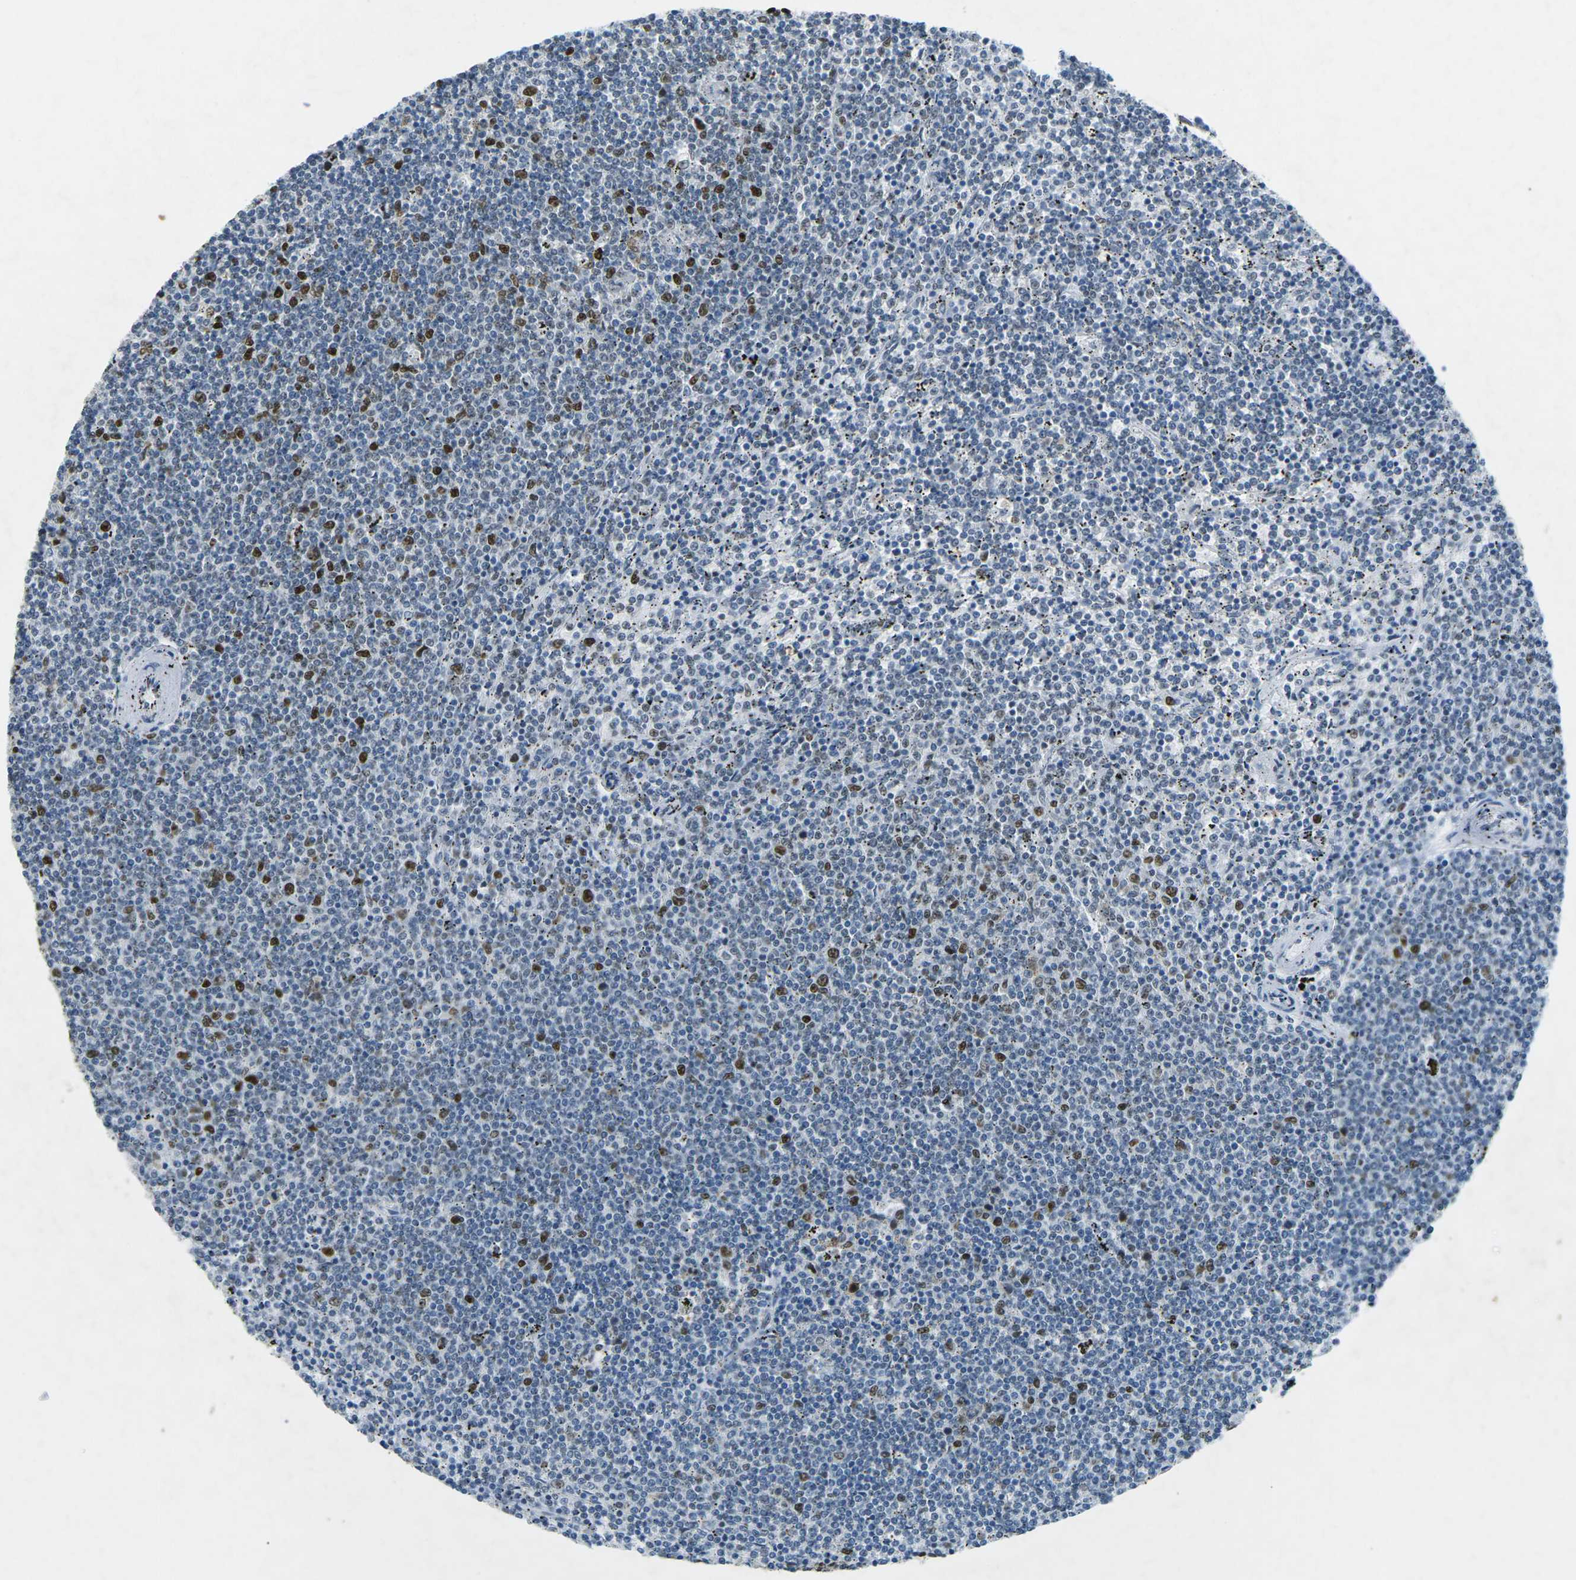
{"staining": {"intensity": "moderate", "quantity": "25%-75%", "location": "nuclear"}, "tissue": "lymphoma", "cell_type": "Tumor cells", "image_type": "cancer", "snomed": [{"axis": "morphology", "description": "Malignant lymphoma, non-Hodgkin's type, Low grade"}, {"axis": "topography", "description": "Spleen"}], "caption": "Immunohistochemistry (IHC) of human malignant lymphoma, non-Hodgkin's type (low-grade) shows medium levels of moderate nuclear staining in approximately 25%-75% of tumor cells.", "gene": "RB1", "patient": {"sex": "female", "age": 50}}